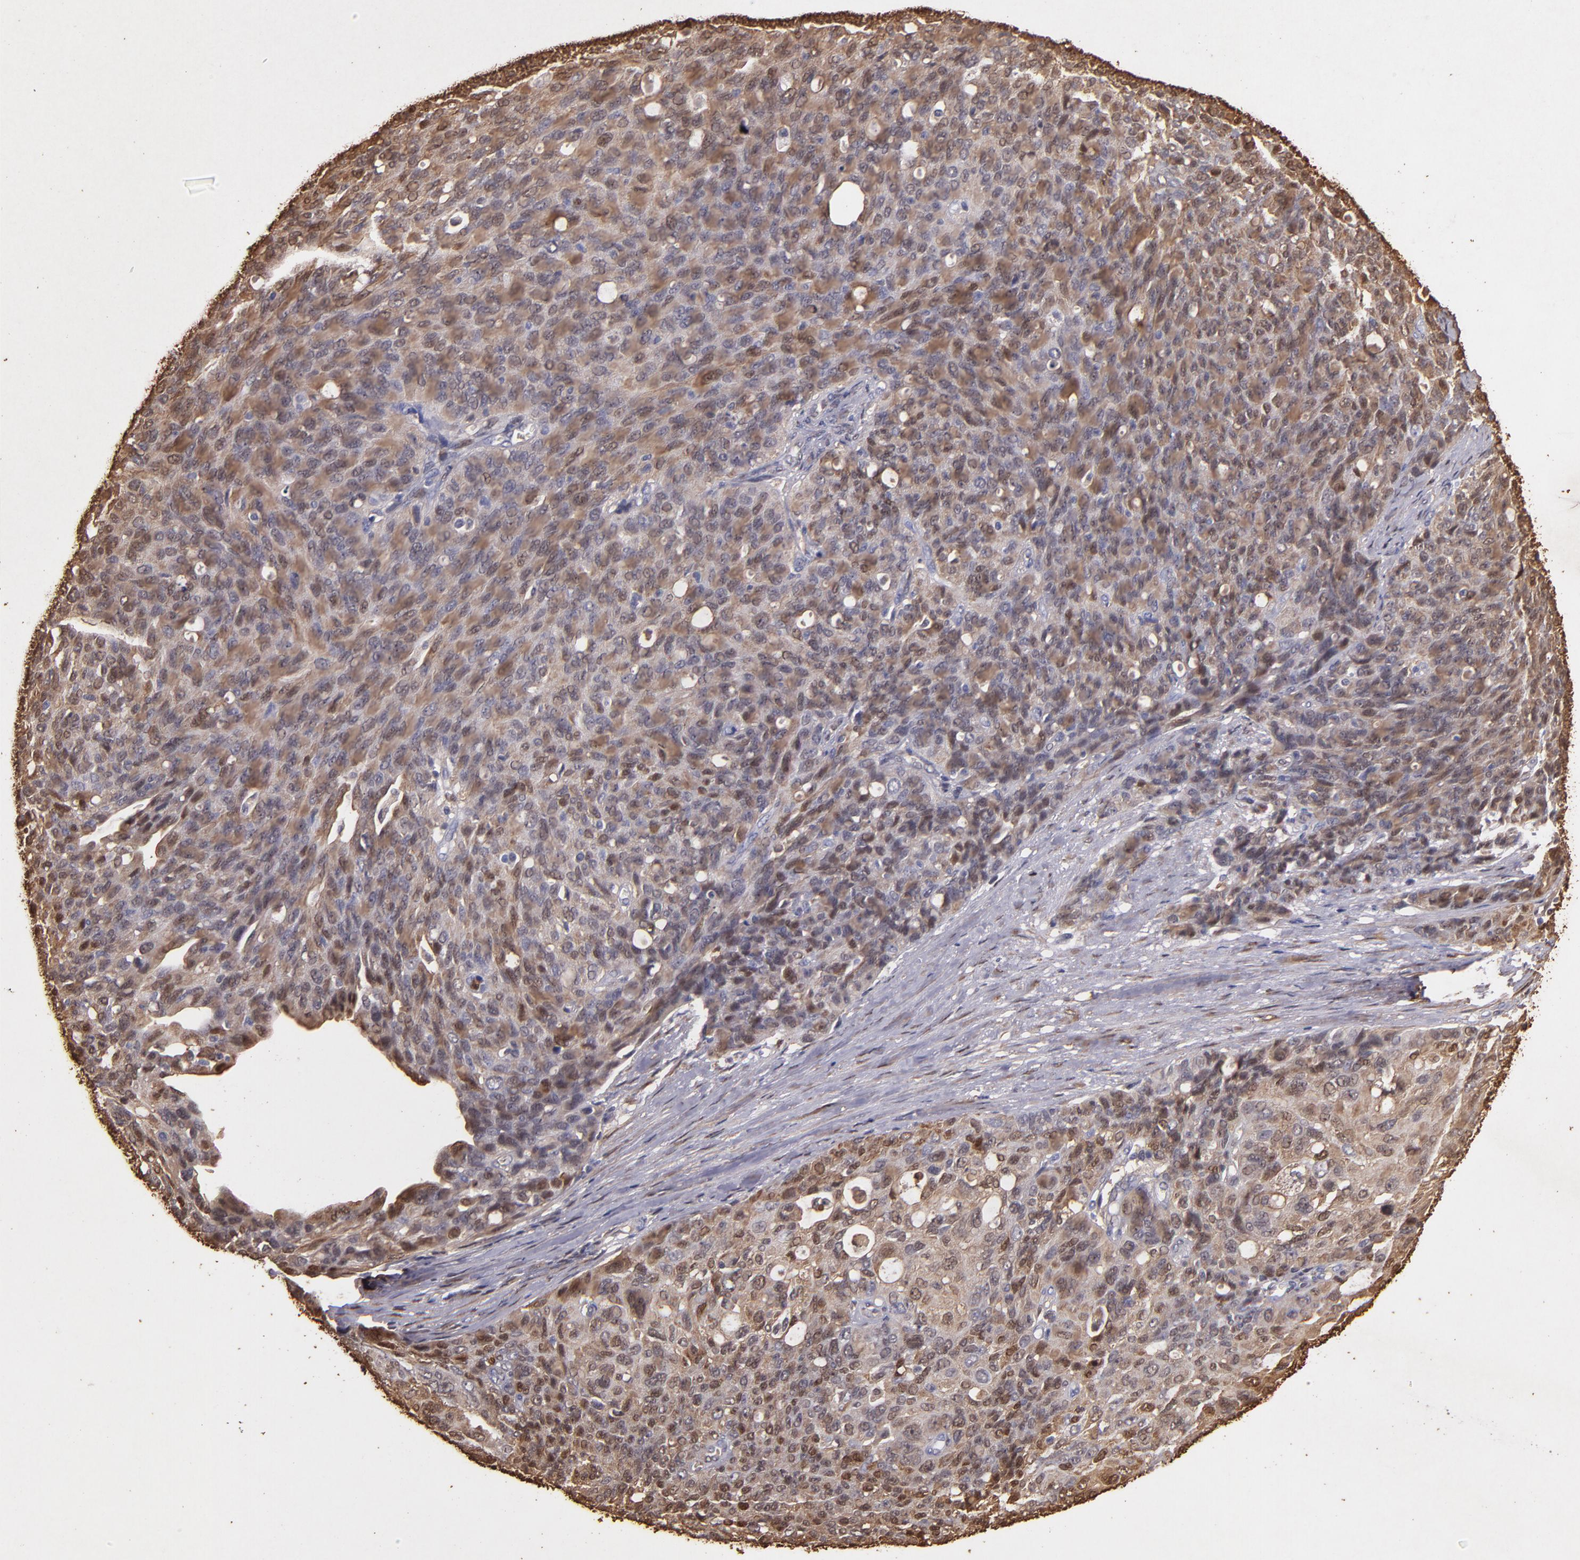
{"staining": {"intensity": "moderate", "quantity": ">75%", "location": "cytoplasmic/membranous"}, "tissue": "ovarian cancer", "cell_type": "Tumor cells", "image_type": "cancer", "snomed": [{"axis": "morphology", "description": "Carcinoma, endometroid"}, {"axis": "topography", "description": "Ovary"}], "caption": "Ovarian cancer (endometroid carcinoma) stained with DAB (3,3'-diaminobenzidine) immunohistochemistry exhibits medium levels of moderate cytoplasmic/membranous positivity in approximately >75% of tumor cells. The staining was performed using DAB to visualize the protein expression in brown, while the nuclei were stained in blue with hematoxylin (Magnification: 20x).", "gene": "S100A6", "patient": {"sex": "female", "age": 60}}